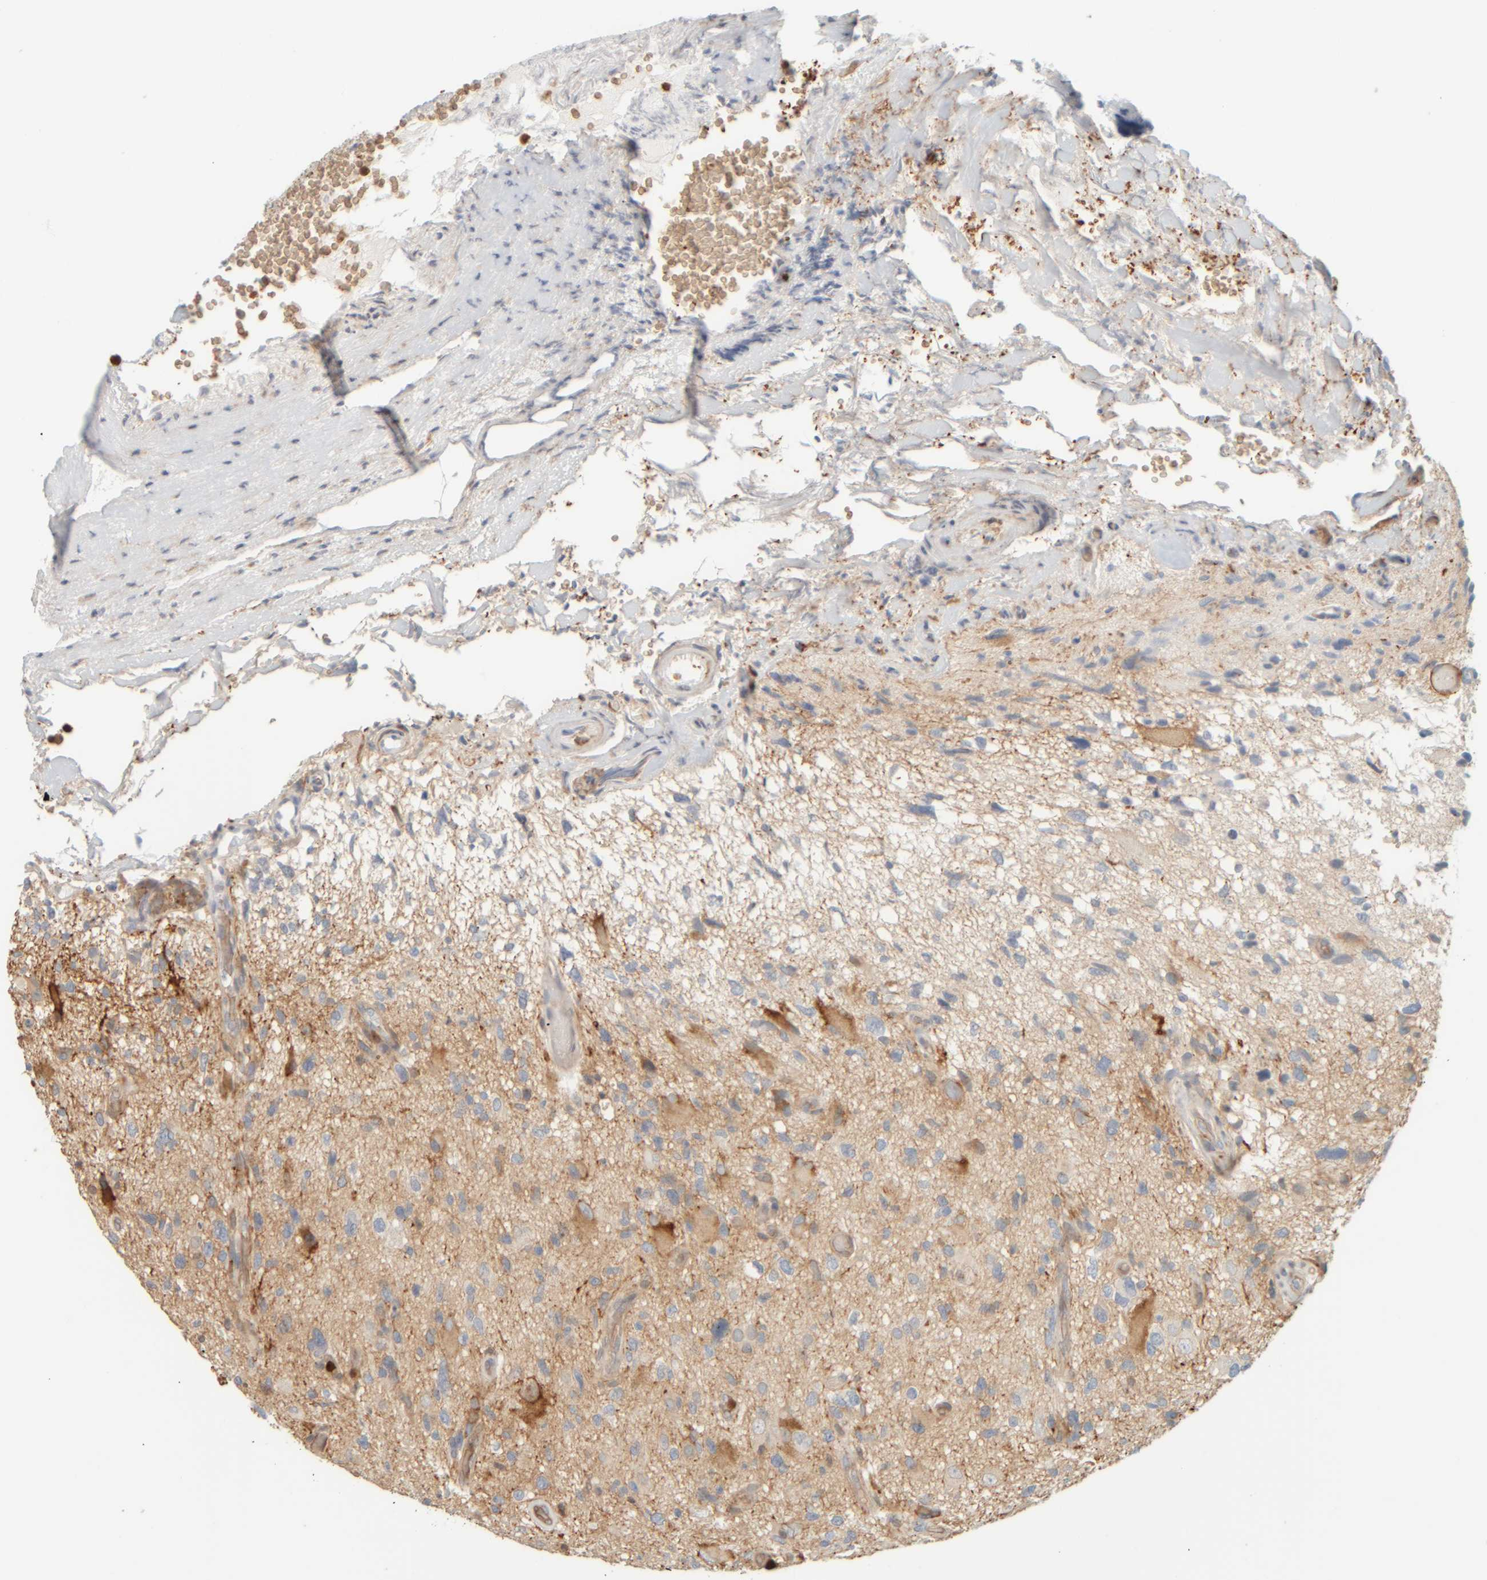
{"staining": {"intensity": "weak", "quantity": ">75%", "location": "cytoplasmic/membranous"}, "tissue": "glioma", "cell_type": "Tumor cells", "image_type": "cancer", "snomed": [{"axis": "morphology", "description": "Glioma, malignant, High grade"}, {"axis": "topography", "description": "Brain"}], "caption": "The micrograph exhibits a brown stain indicating the presence of a protein in the cytoplasmic/membranous of tumor cells in malignant high-grade glioma. (brown staining indicates protein expression, while blue staining denotes nuclei).", "gene": "PTGES3L-AARSD1", "patient": {"sex": "male", "age": 33}}